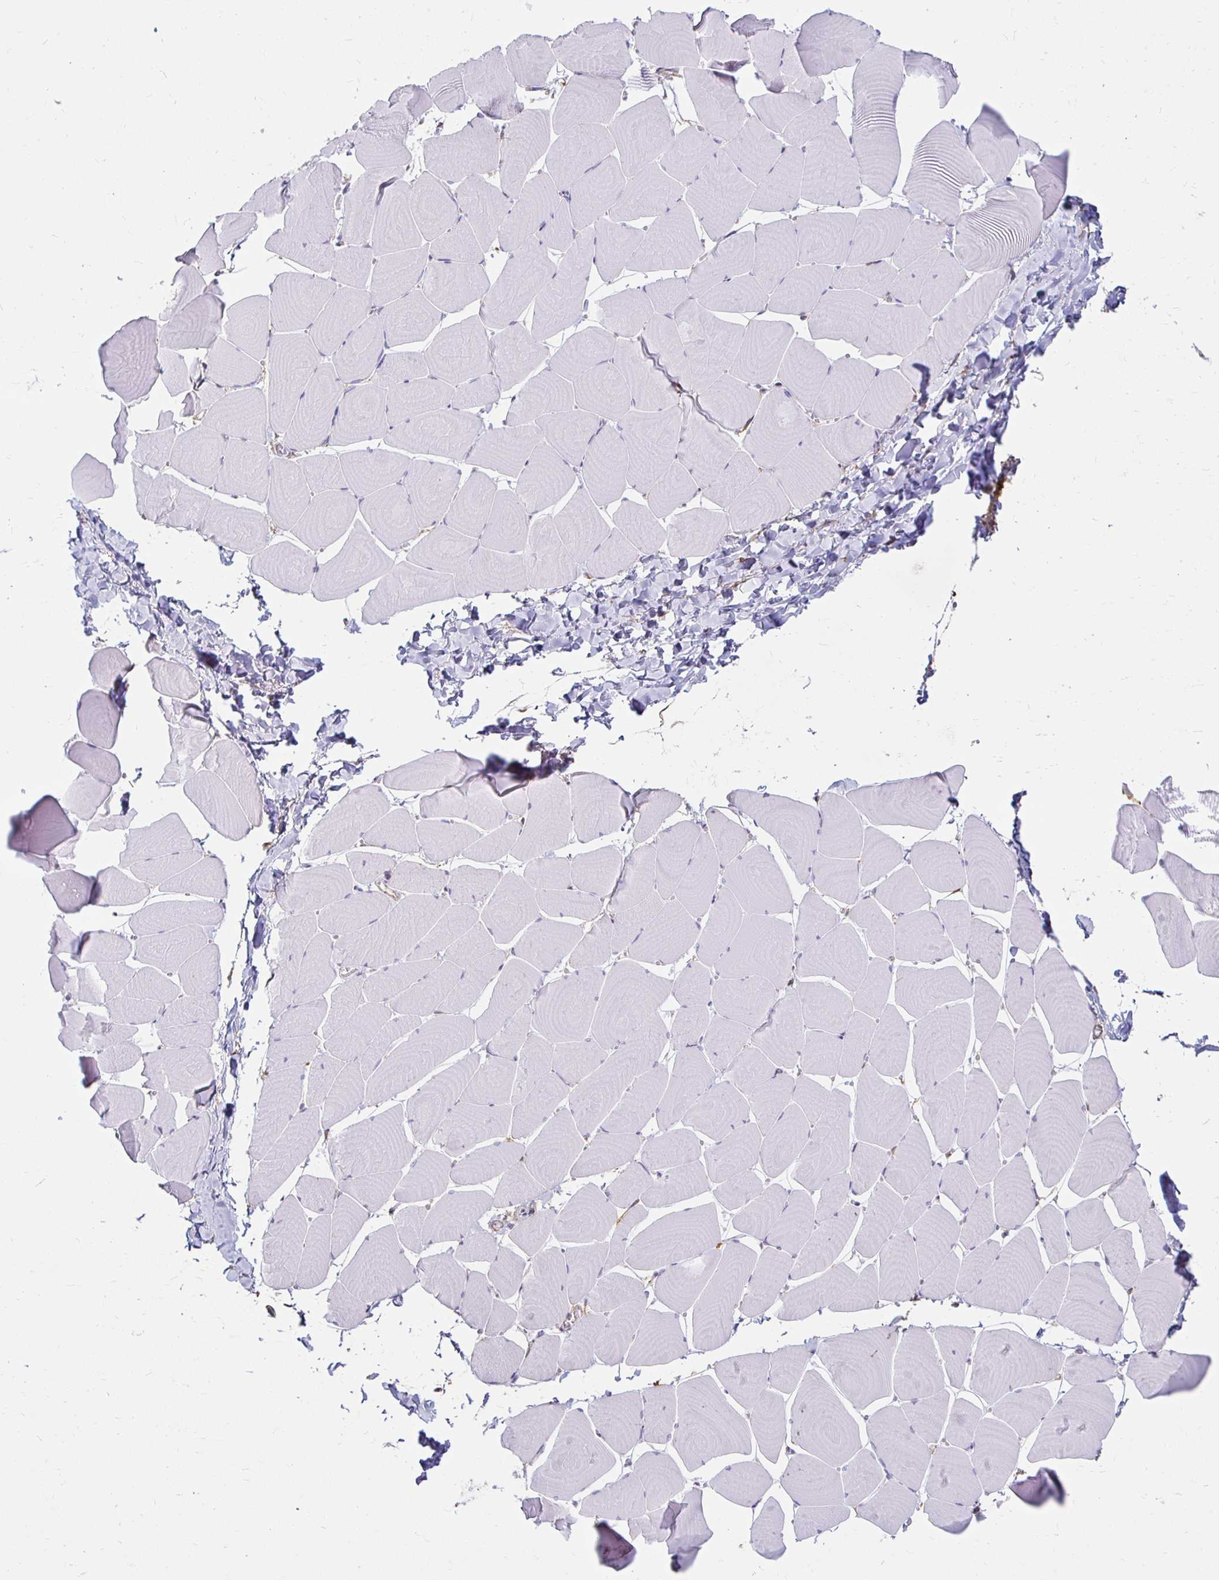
{"staining": {"intensity": "negative", "quantity": "none", "location": "none"}, "tissue": "skeletal muscle", "cell_type": "Myocytes", "image_type": "normal", "snomed": [{"axis": "morphology", "description": "Normal tissue, NOS"}, {"axis": "topography", "description": "Skeletal muscle"}], "caption": "Immunohistochemistry of unremarkable human skeletal muscle shows no expression in myocytes. (DAB (3,3'-diaminobenzidine) immunohistochemistry (IHC) with hematoxylin counter stain).", "gene": "TAS1R3", "patient": {"sex": "male", "age": 25}}